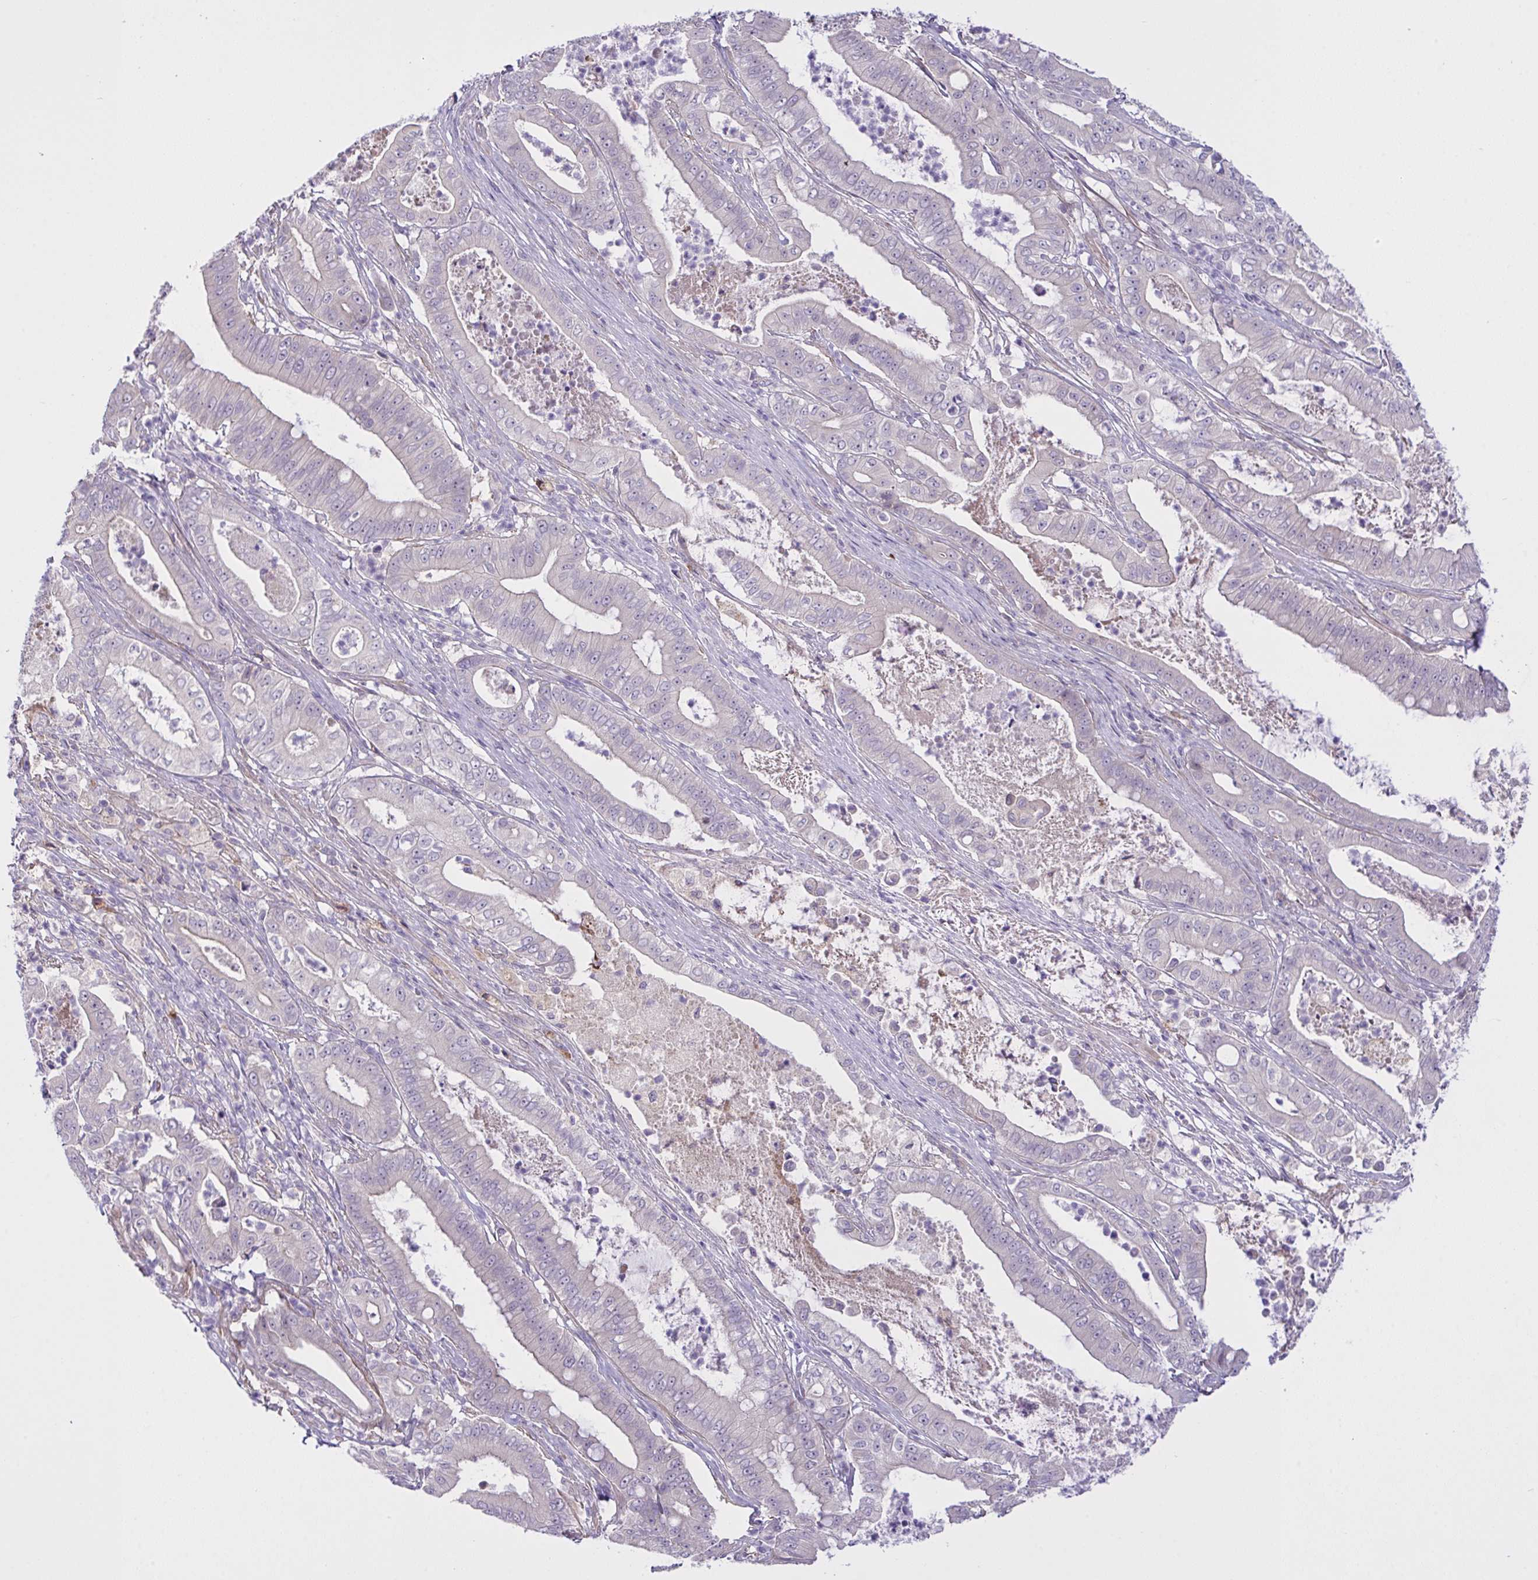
{"staining": {"intensity": "negative", "quantity": "none", "location": "none"}, "tissue": "pancreatic cancer", "cell_type": "Tumor cells", "image_type": "cancer", "snomed": [{"axis": "morphology", "description": "Adenocarcinoma, NOS"}, {"axis": "topography", "description": "Pancreas"}], "caption": "The photomicrograph shows no significant positivity in tumor cells of pancreatic adenocarcinoma. Brightfield microscopy of immunohistochemistry (IHC) stained with DAB (3,3'-diaminobenzidine) (brown) and hematoxylin (blue), captured at high magnification.", "gene": "SYNPO2L", "patient": {"sex": "male", "age": 71}}